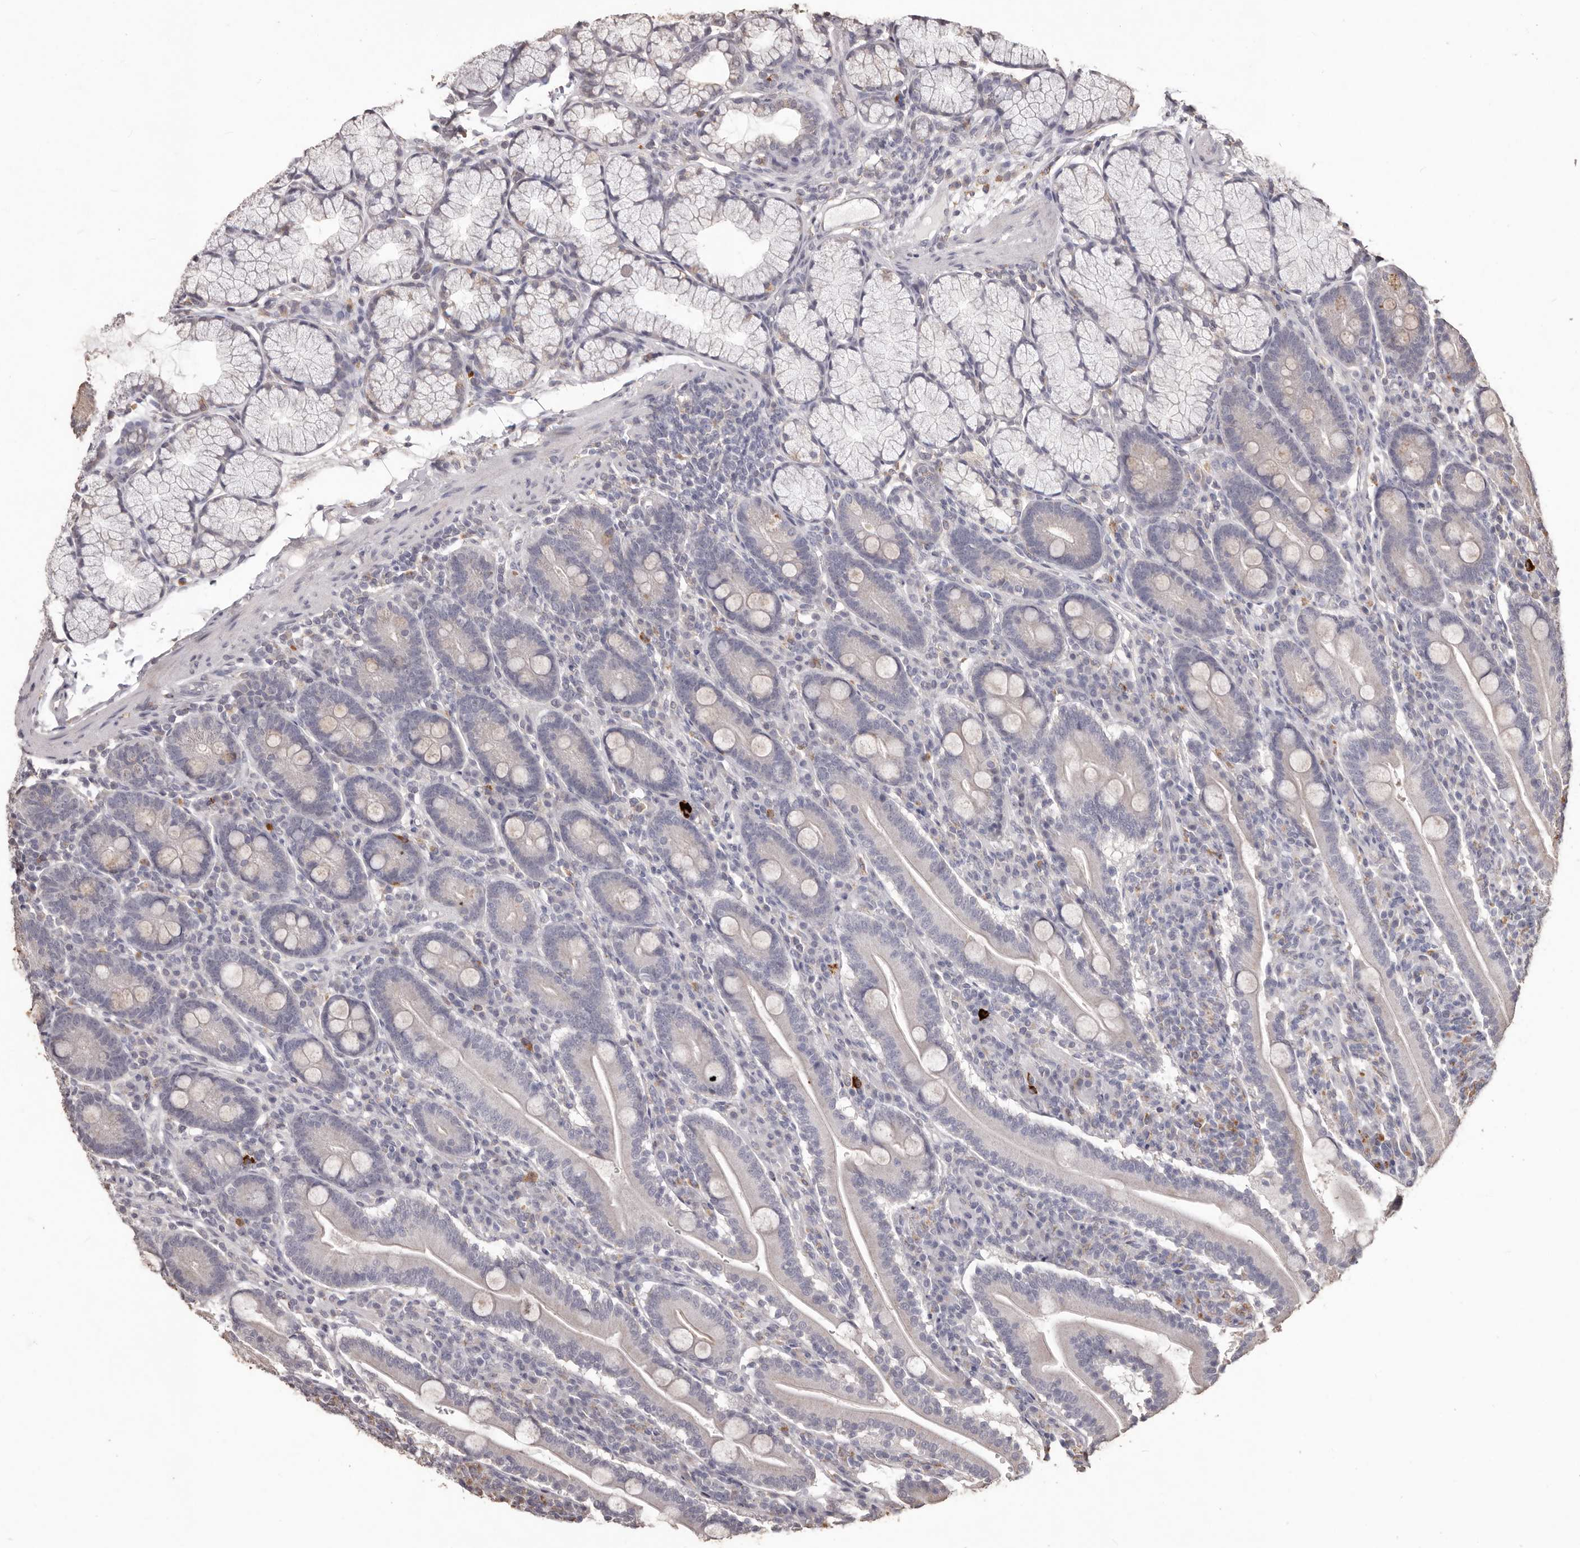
{"staining": {"intensity": "moderate", "quantity": "<25%", "location": "cytoplasmic/membranous"}, "tissue": "duodenum", "cell_type": "Glandular cells", "image_type": "normal", "snomed": [{"axis": "morphology", "description": "Normal tissue, NOS"}, {"axis": "topography", "description": "Duodenum"}], "caption": "This is a micrograph of IHC staining of benign duodenum, which shows moderate positivity in the cytoplasmic/membranous of glandular cells.", "gene": "PRSS27", "patient": {"sex": "male", "age": 35}}